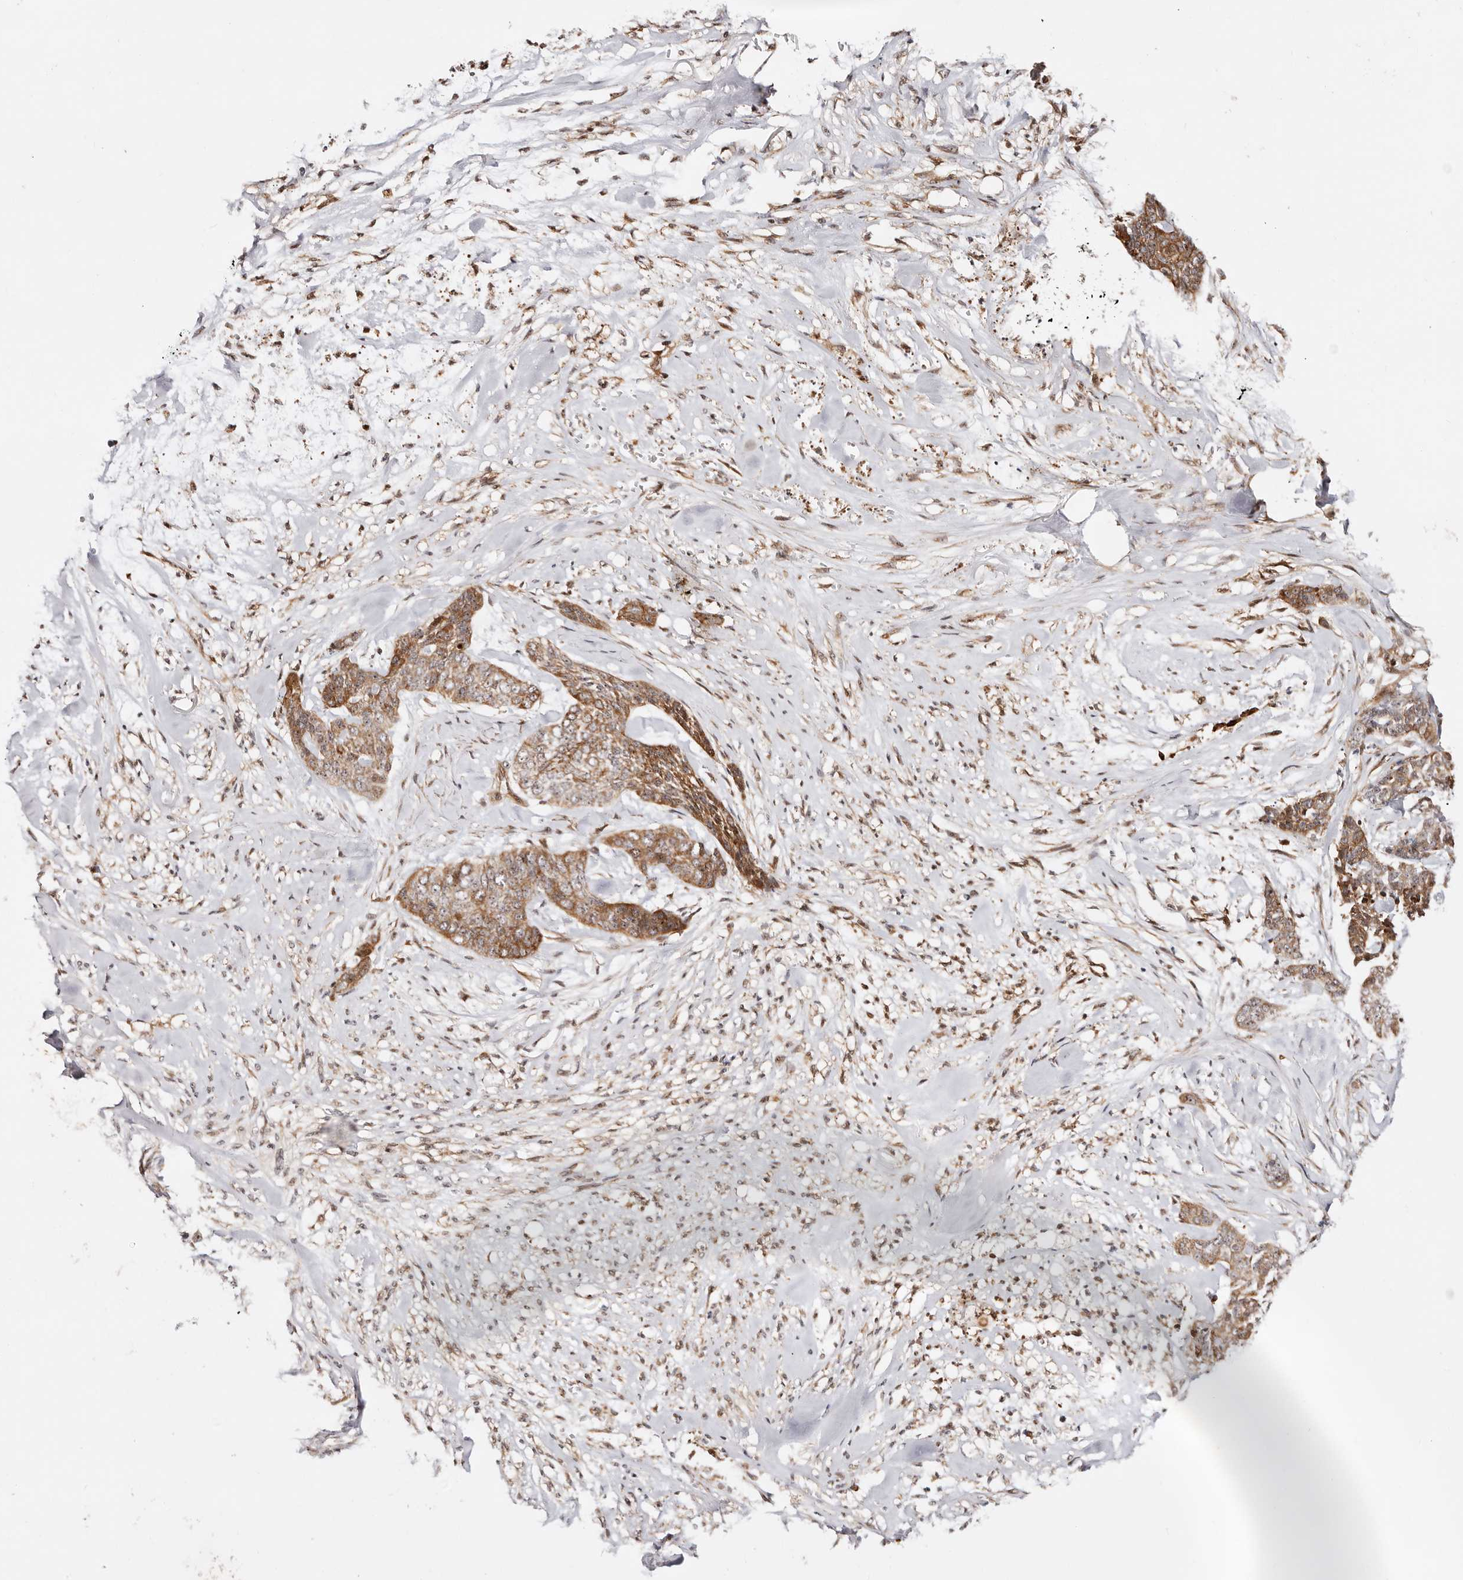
{"staining": {"intensity": "moderate", "quantity": ">75%", "location": "cytoplasmic/membranous"}, "tissue": "skin cancer", "cell_type": "Tumor cells", "image_type": "cancer", "snomed": [{"axis": "morphology", "description": "Basal cell carcinoma"}, {"axis": "topography", "description": "Skin"}], "caption": "Tumor cells demonstrate medium levels of moderate cytoplasmic/membranous positivity in about >75% of cells in skin cancer (basal cell carcinoma).", "gene": "ODF2L", "patient": {"sex": "female", "age": 64}}